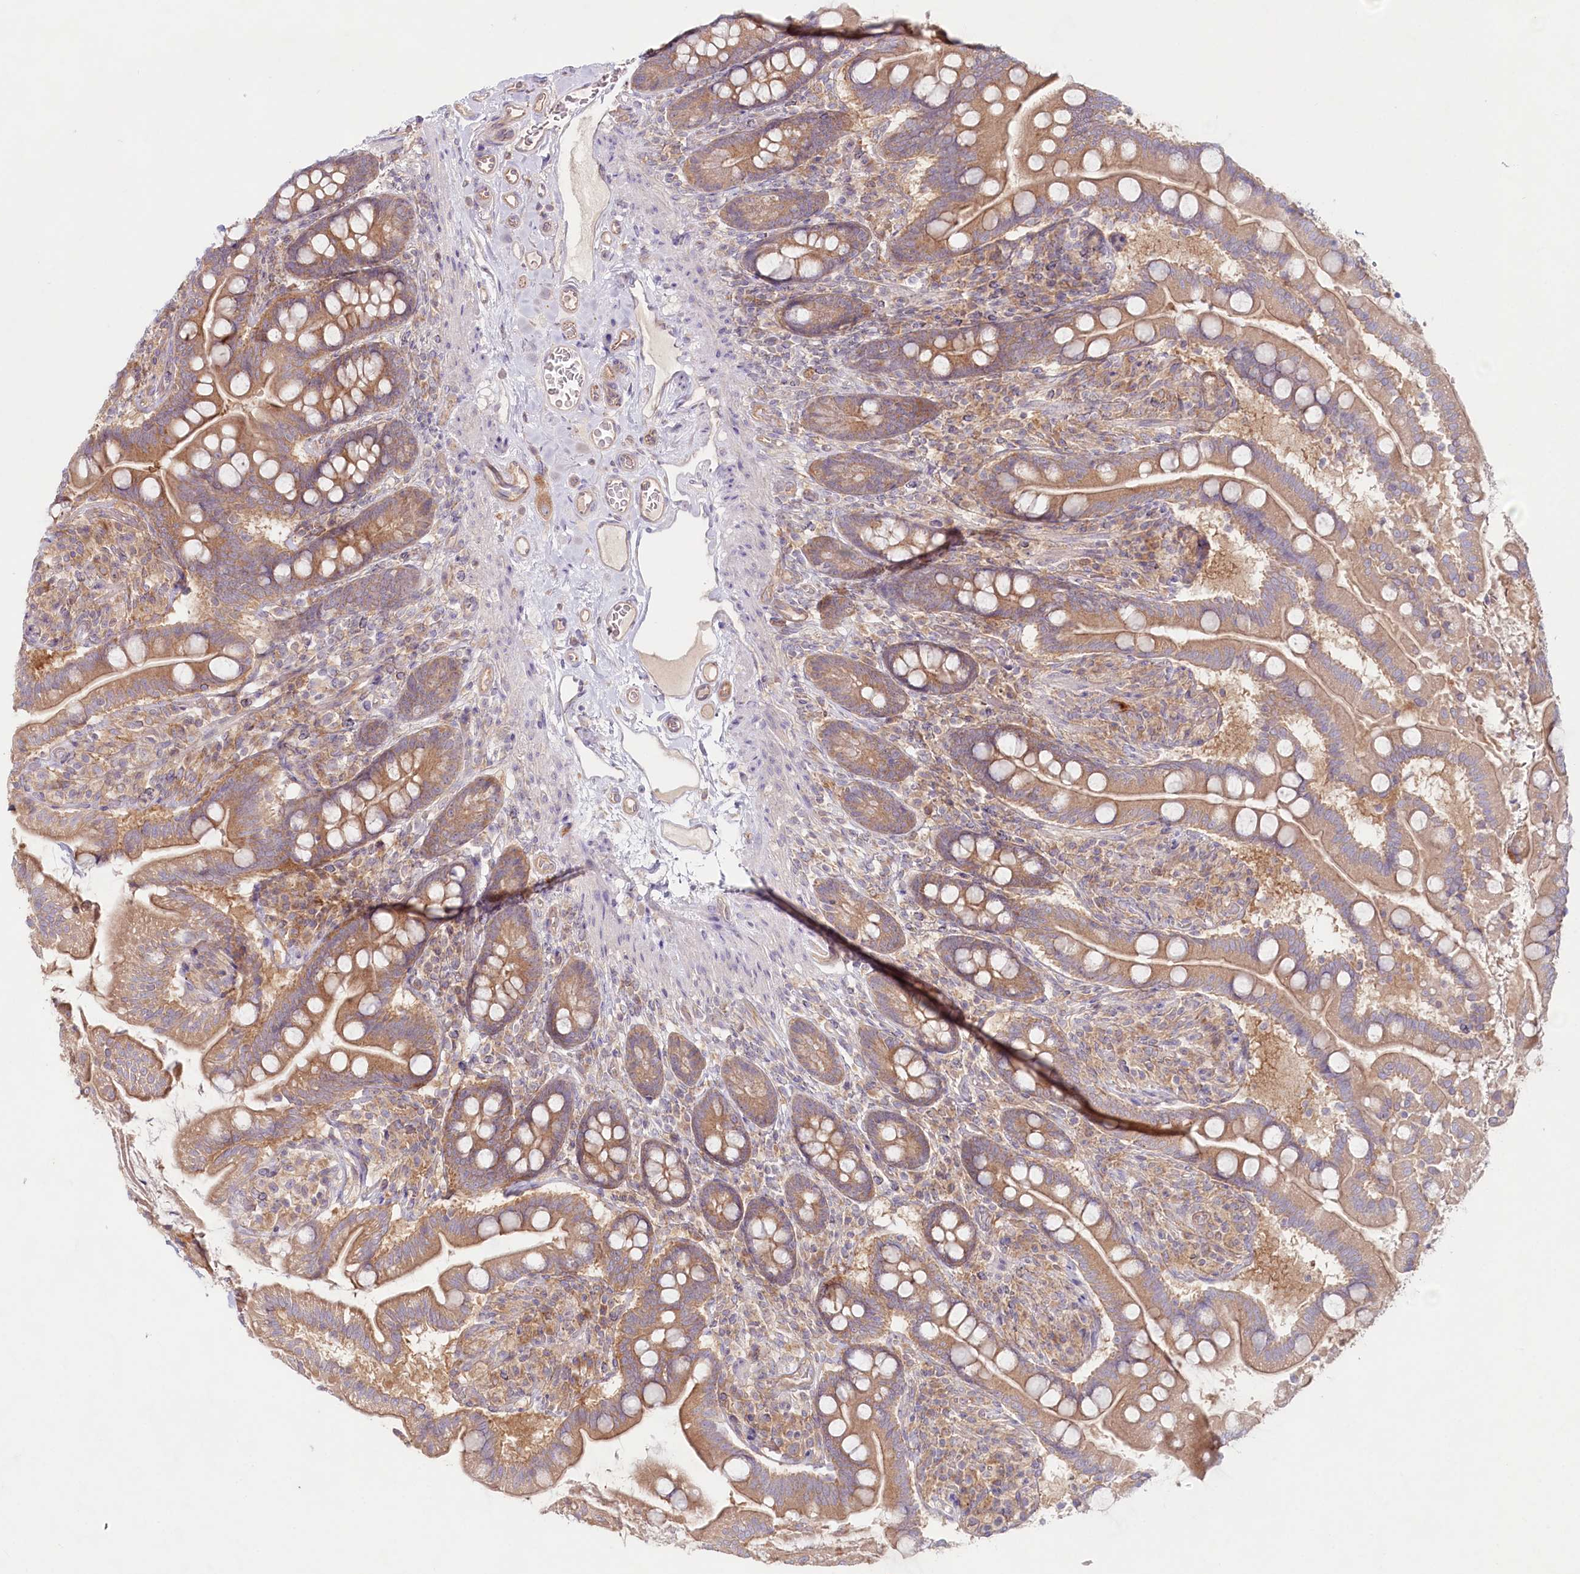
{"staining": {"intensity": "moderate", "quantity": ">75%", "location": "cytoplasmic/membranous"}, "tissue": "small intestine", "cell_type": "Glandular cells", "image_type": "normal", "snomed": [{"axis": "morphology", "description": "Normal tissue, NOS"}, {"axis": "topography", "description": "Small intestine"}], "caption": "A high-resolution image shows immunohistochemistry staining of unremarkable small intestine, which displays moderate cytoplasmic/membranous staining in approximately >75% of glandular cells.", "gene": "TNIP1", "patient": {"sex": "female", "age": 64}}